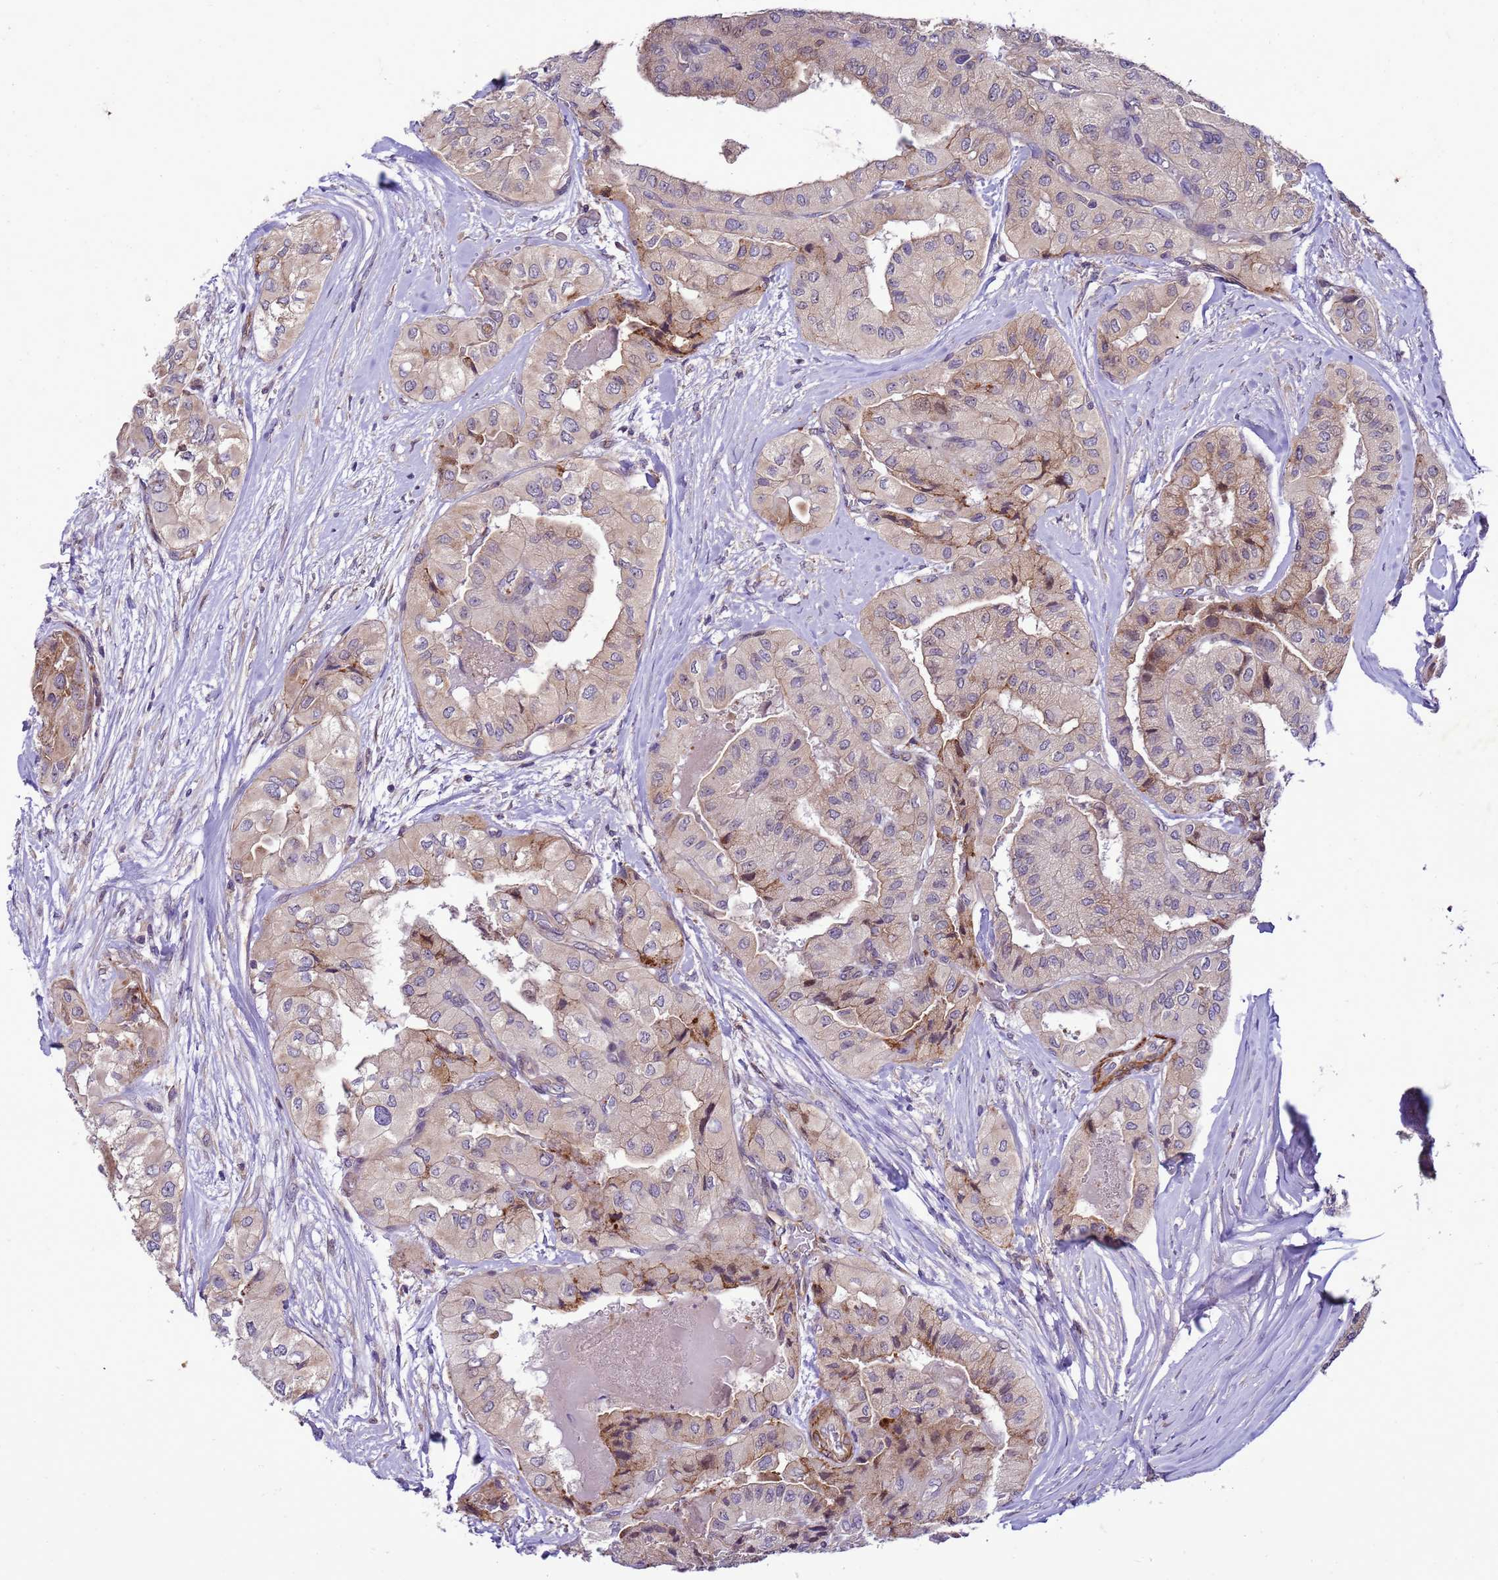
{"staining": {"intensity": "moderate", "quantity": "<25%", "location": "cytoplasmic/membranous"}, "tissue": "thyroid cancer", "cell_type": "Tumor cells", "image_type": "cancer", "snomed": [{"axis": "morphology", "description": "Papillary adenocarcinoma, NOS"}, {"axis": "topography", "description": "Thyroid gland"}], "caption": "Tumor cells display low levels of moderate cytoplasmic/membranous staining in approximately <25% of cells in thyroid cancer (papillary adenocarcinoma).", "gene": "GEN1", "patient": {"sex": "female", "age": 59}}